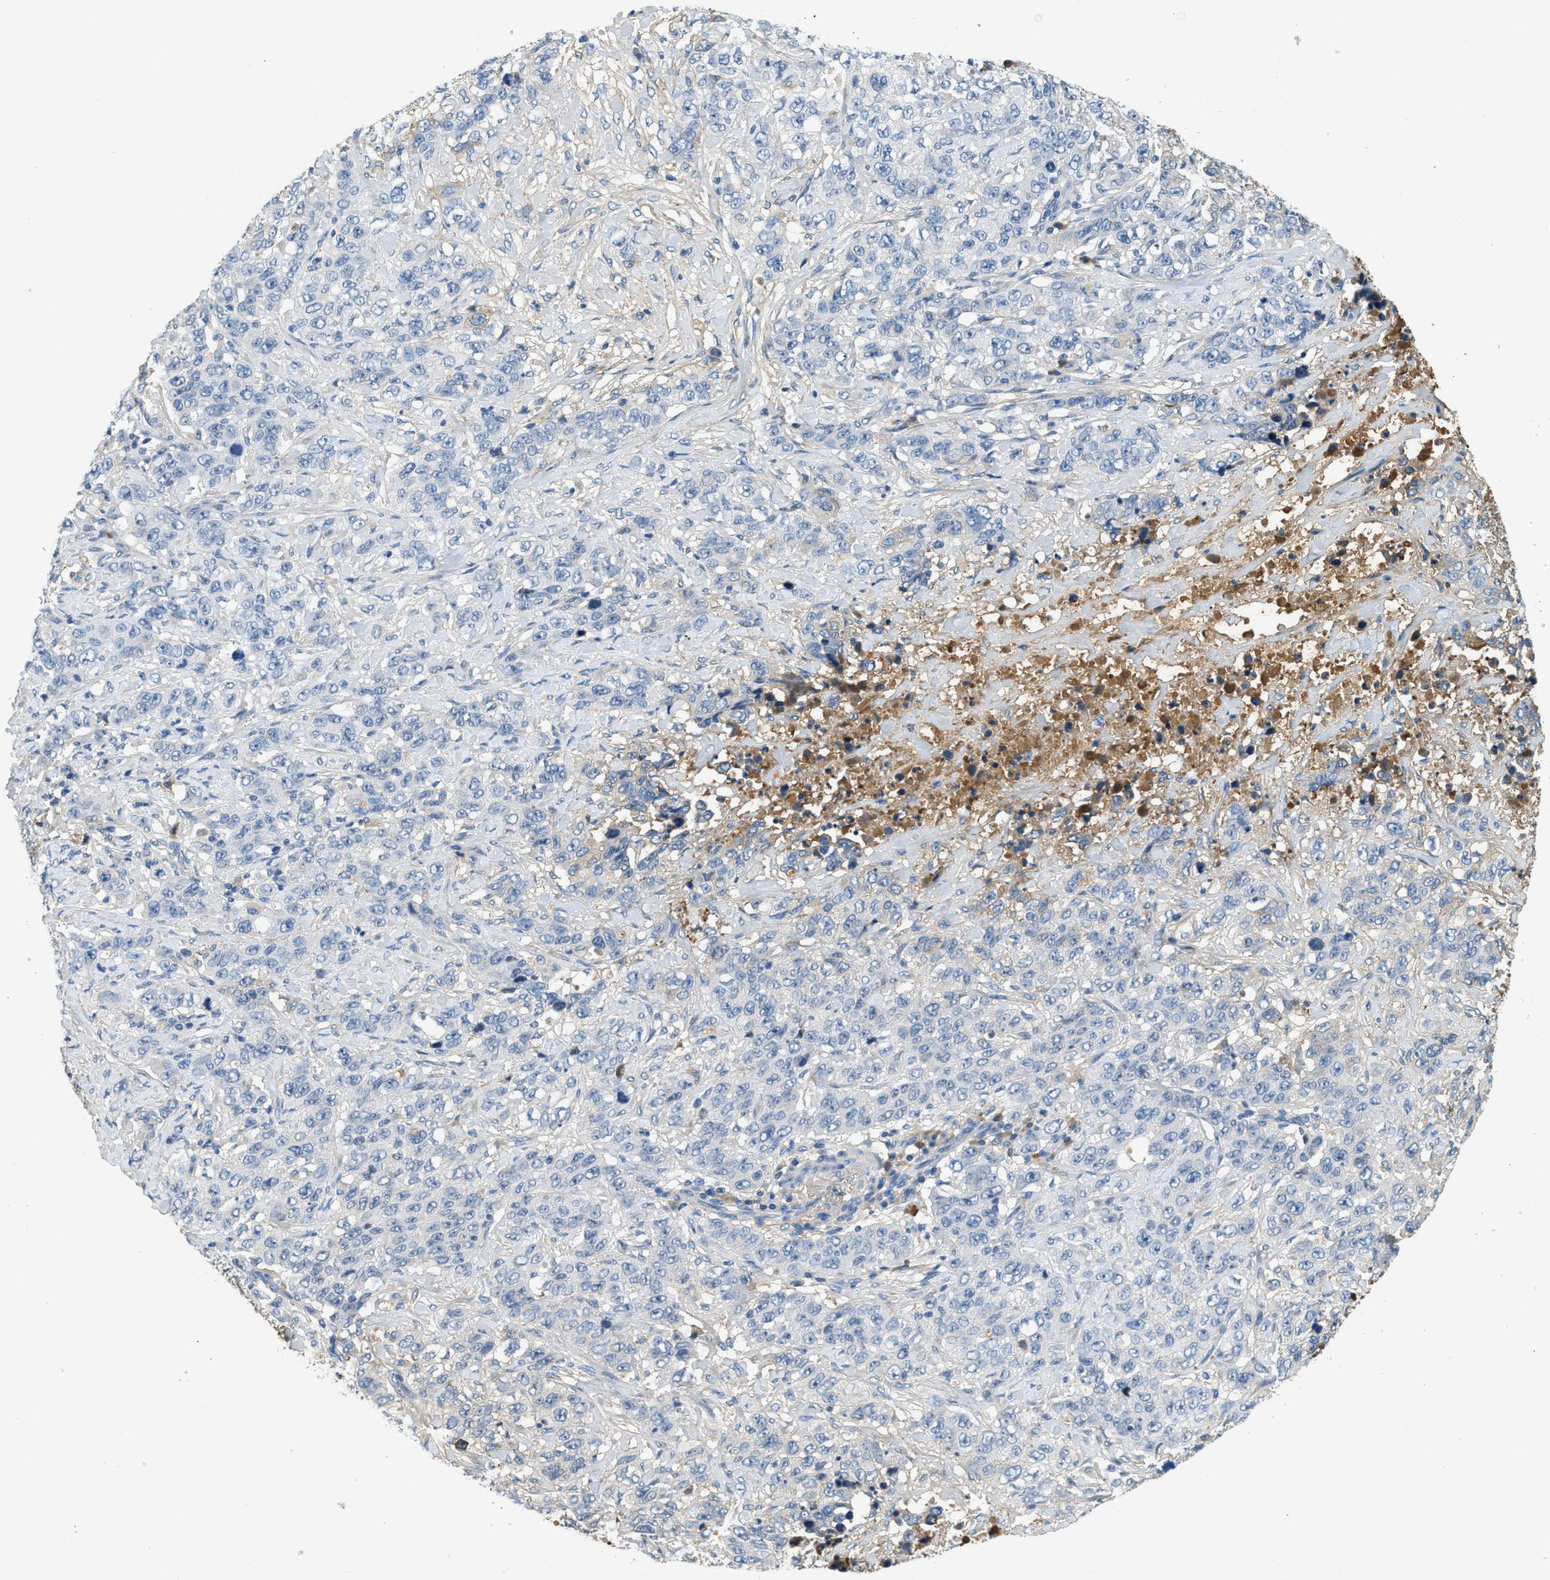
{"staining": {"intensity": "negative", "quantity": "none", "location": "none"}, "tissue": "stomach cancer", "cell_type": "Tumor cells", "image_type": "cancer", "snomed": [{"axis": "morphology", "description": "Adenocarcinoma, NOS"}, {"axis": "topography", "description": "Stomach"}], "caption": "High magnification brightfield microscopy of stomach cancer stained with DAB (3,3'-diaminobenzidine) (brown) and counterstained with hematoxylin (blue): tumor cells show no significant staining.", "gene": "STC1", "patient": {"sex": "male", "age": 48}}